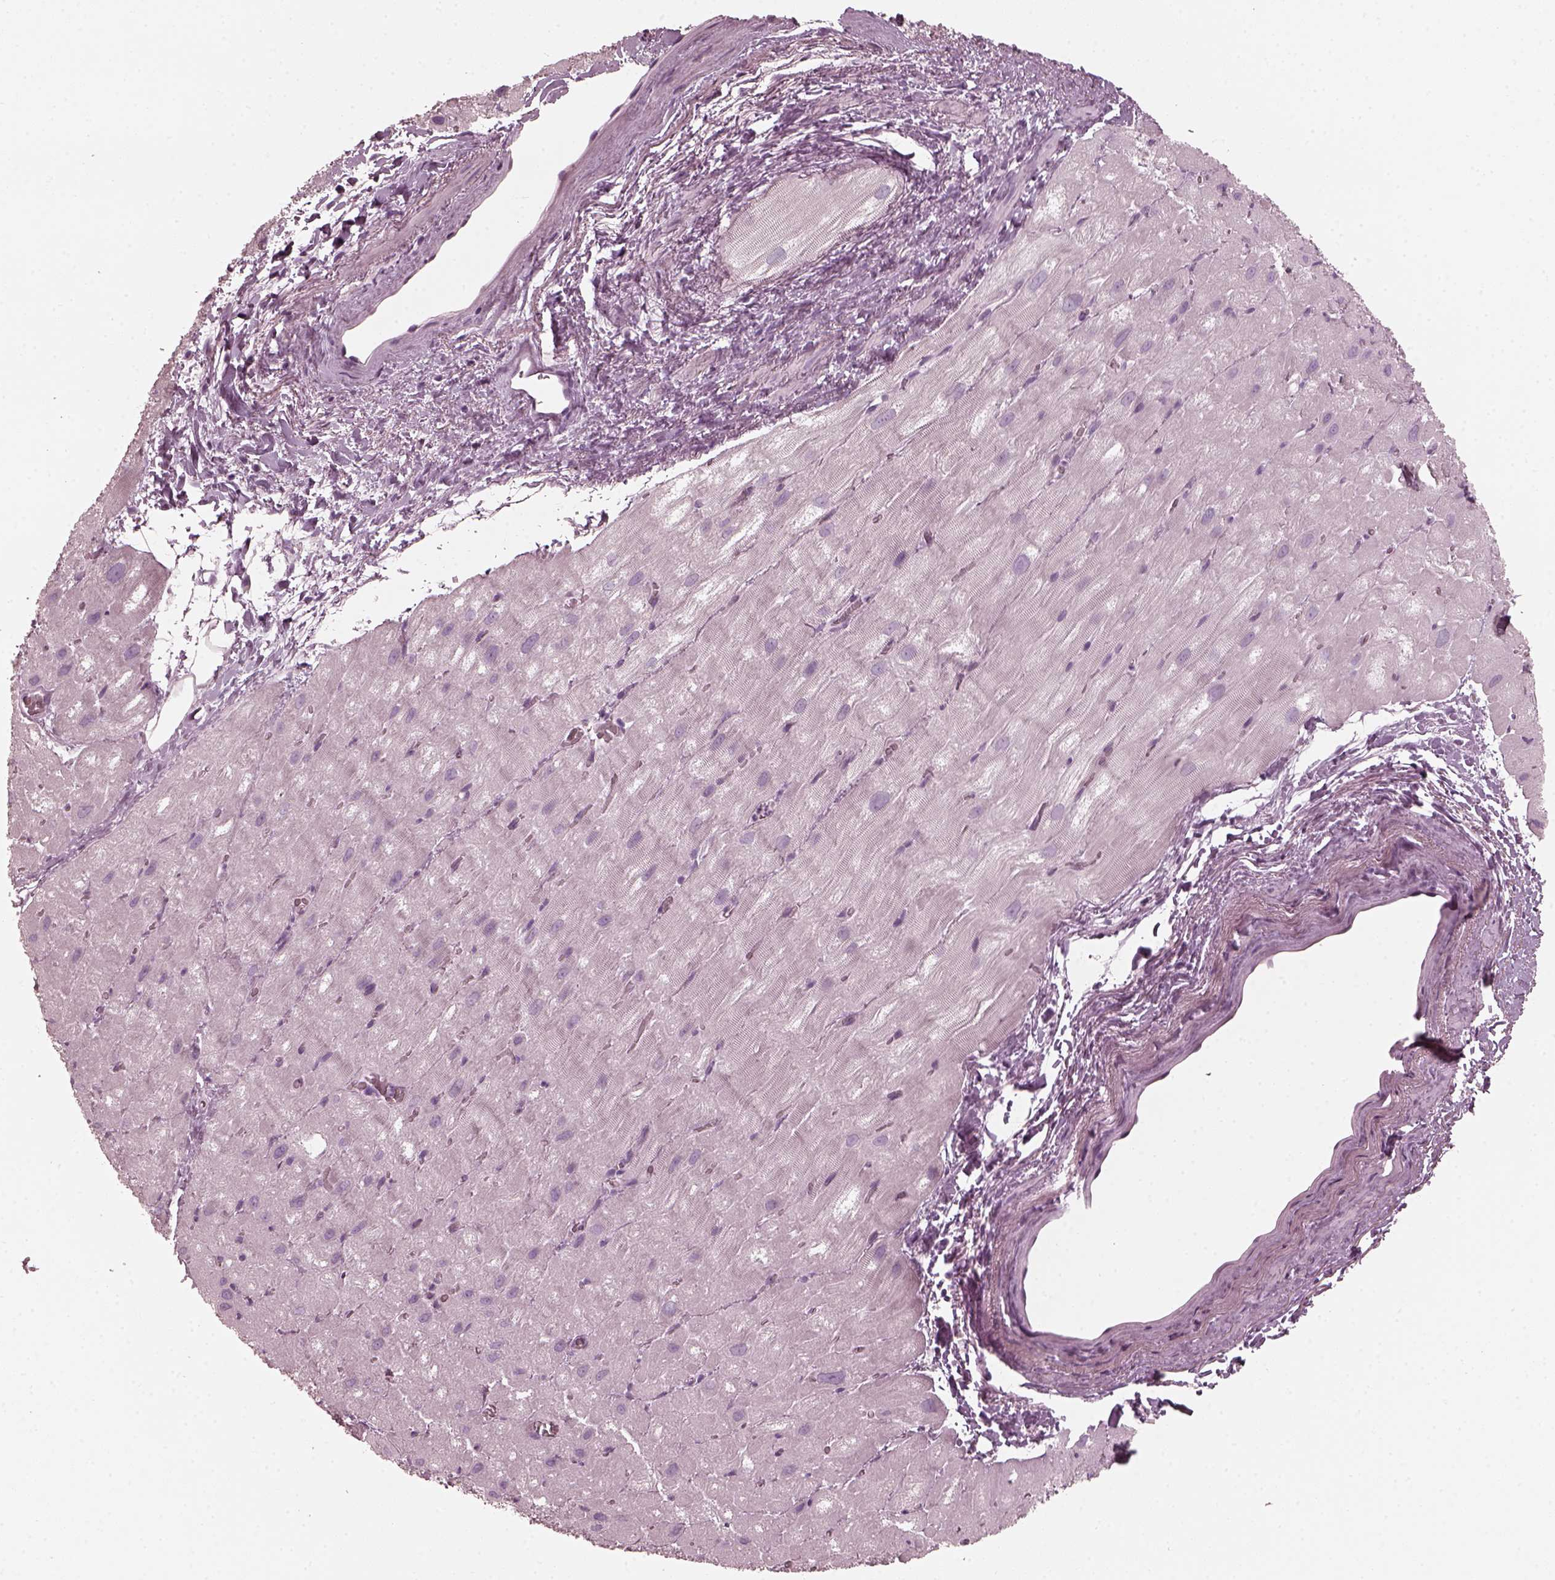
{"staining": {"intensity": "negative", "quantity": "none", "location": "none"}, "tissue": "heart muscle", "cell_type": "Cardiomyocytes", "image_type": "normal", "snomed": [{"axis": "morphology", "description": "Normal tissue, NOS"}, {"axis": "topography", "description": "Heart"}], "caption": "Immunohistochemistry (IHC) photomicrograph of normal human heart muscle stained for a protein (brown), which shows no expression in cardiomyocytes. (IHC, brightfield microscopy, high magnification).", "gene": "SAXO2", "patient": {"sex": "male", "age": 61}}